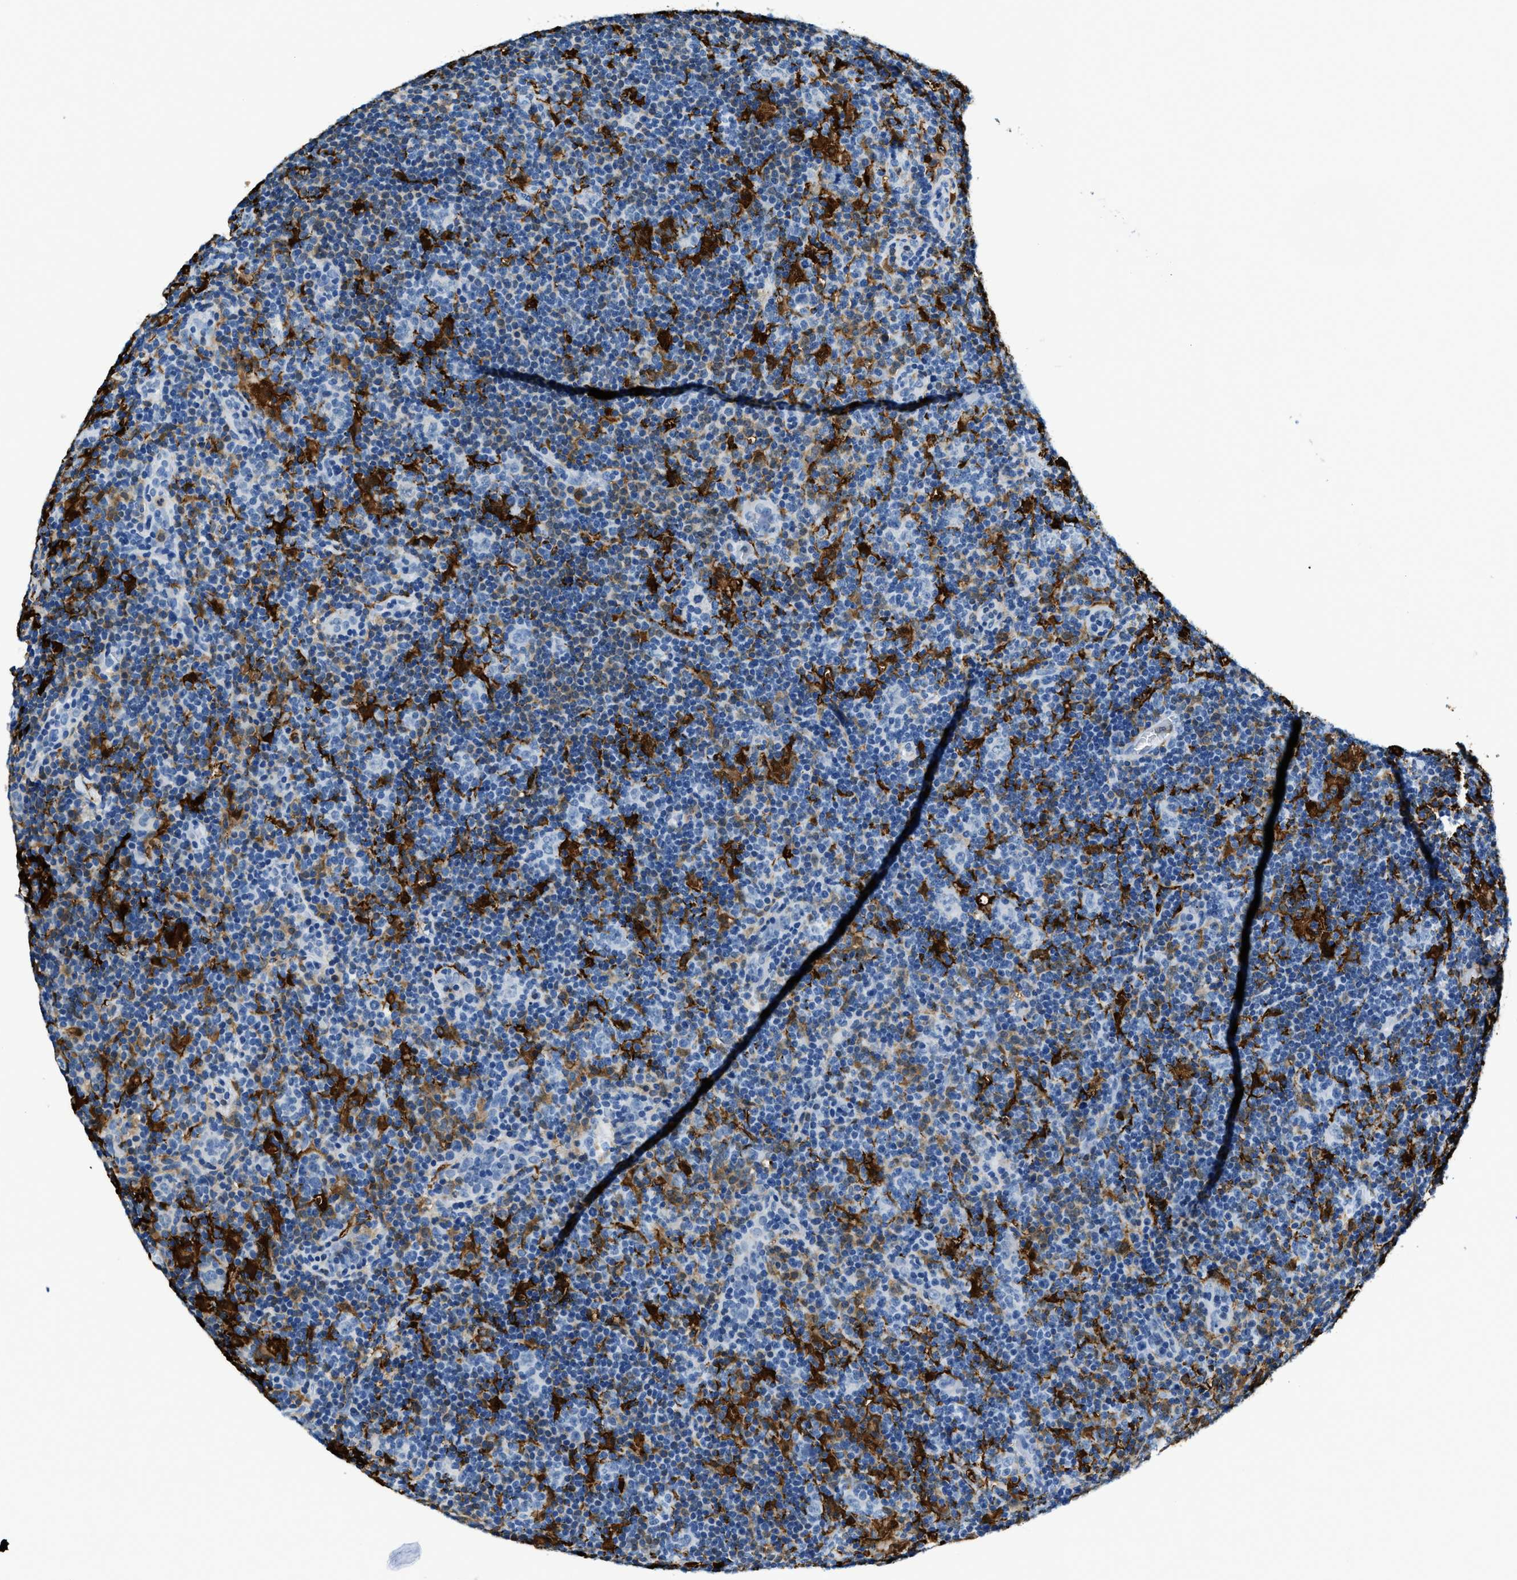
{"staining": {"intensity": "negative", "quantity": "none", "location": "none"}, "tissue": "lymphoma", "cell_type": "Tumor cells", "image_type": "cancer", "snomed": [{"axis": "morphology", "description": "Hodgkin's disease, NOS"}, {"axis": "topography", "description": "Lymph node"}], "caption": "Human lymphoma stained for a protein using IHC demonstrates no positivity in tumor cells.", "gene": "CAPG", "patient": {"sex": "female", "age": 57}}